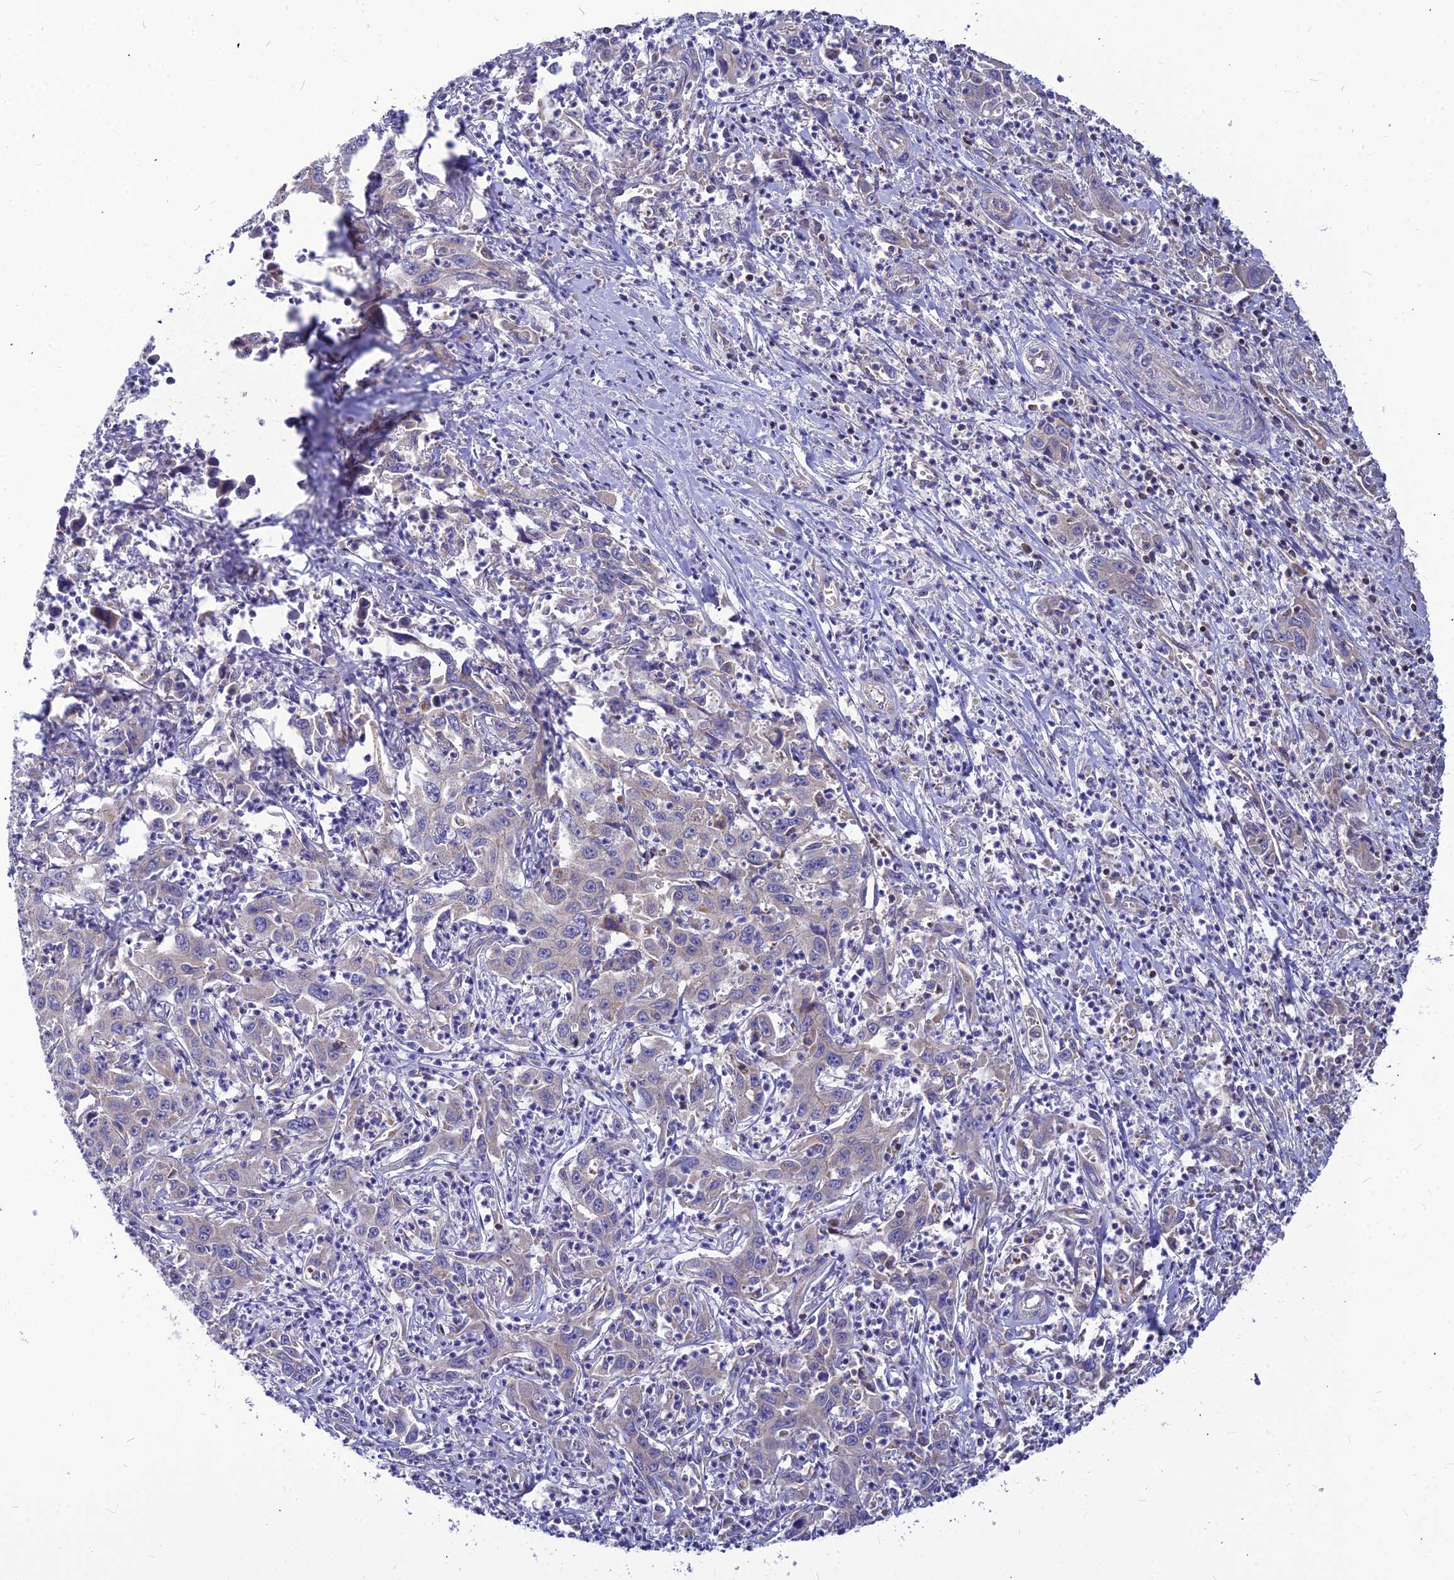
{"staining": {"intensity": "weak", "quantity": "<25%", "location": "cytoplasmic/membranous"}, "tissue": "liver cancer", "cell_type": "Tumor cells", "image_type": "cancer", "snomed": [{"axis": "morphology", "description": "Carcinoma, Hepatocellular, NOS"}, {"axis": "topography", "description": "Liver"}], "caption": "There is no significant staining in tumor cells of liver cancer (hepatocellular carcinoma).", "gene": "ASPHD1", "patient": {"sex": "male", "age": 63}}